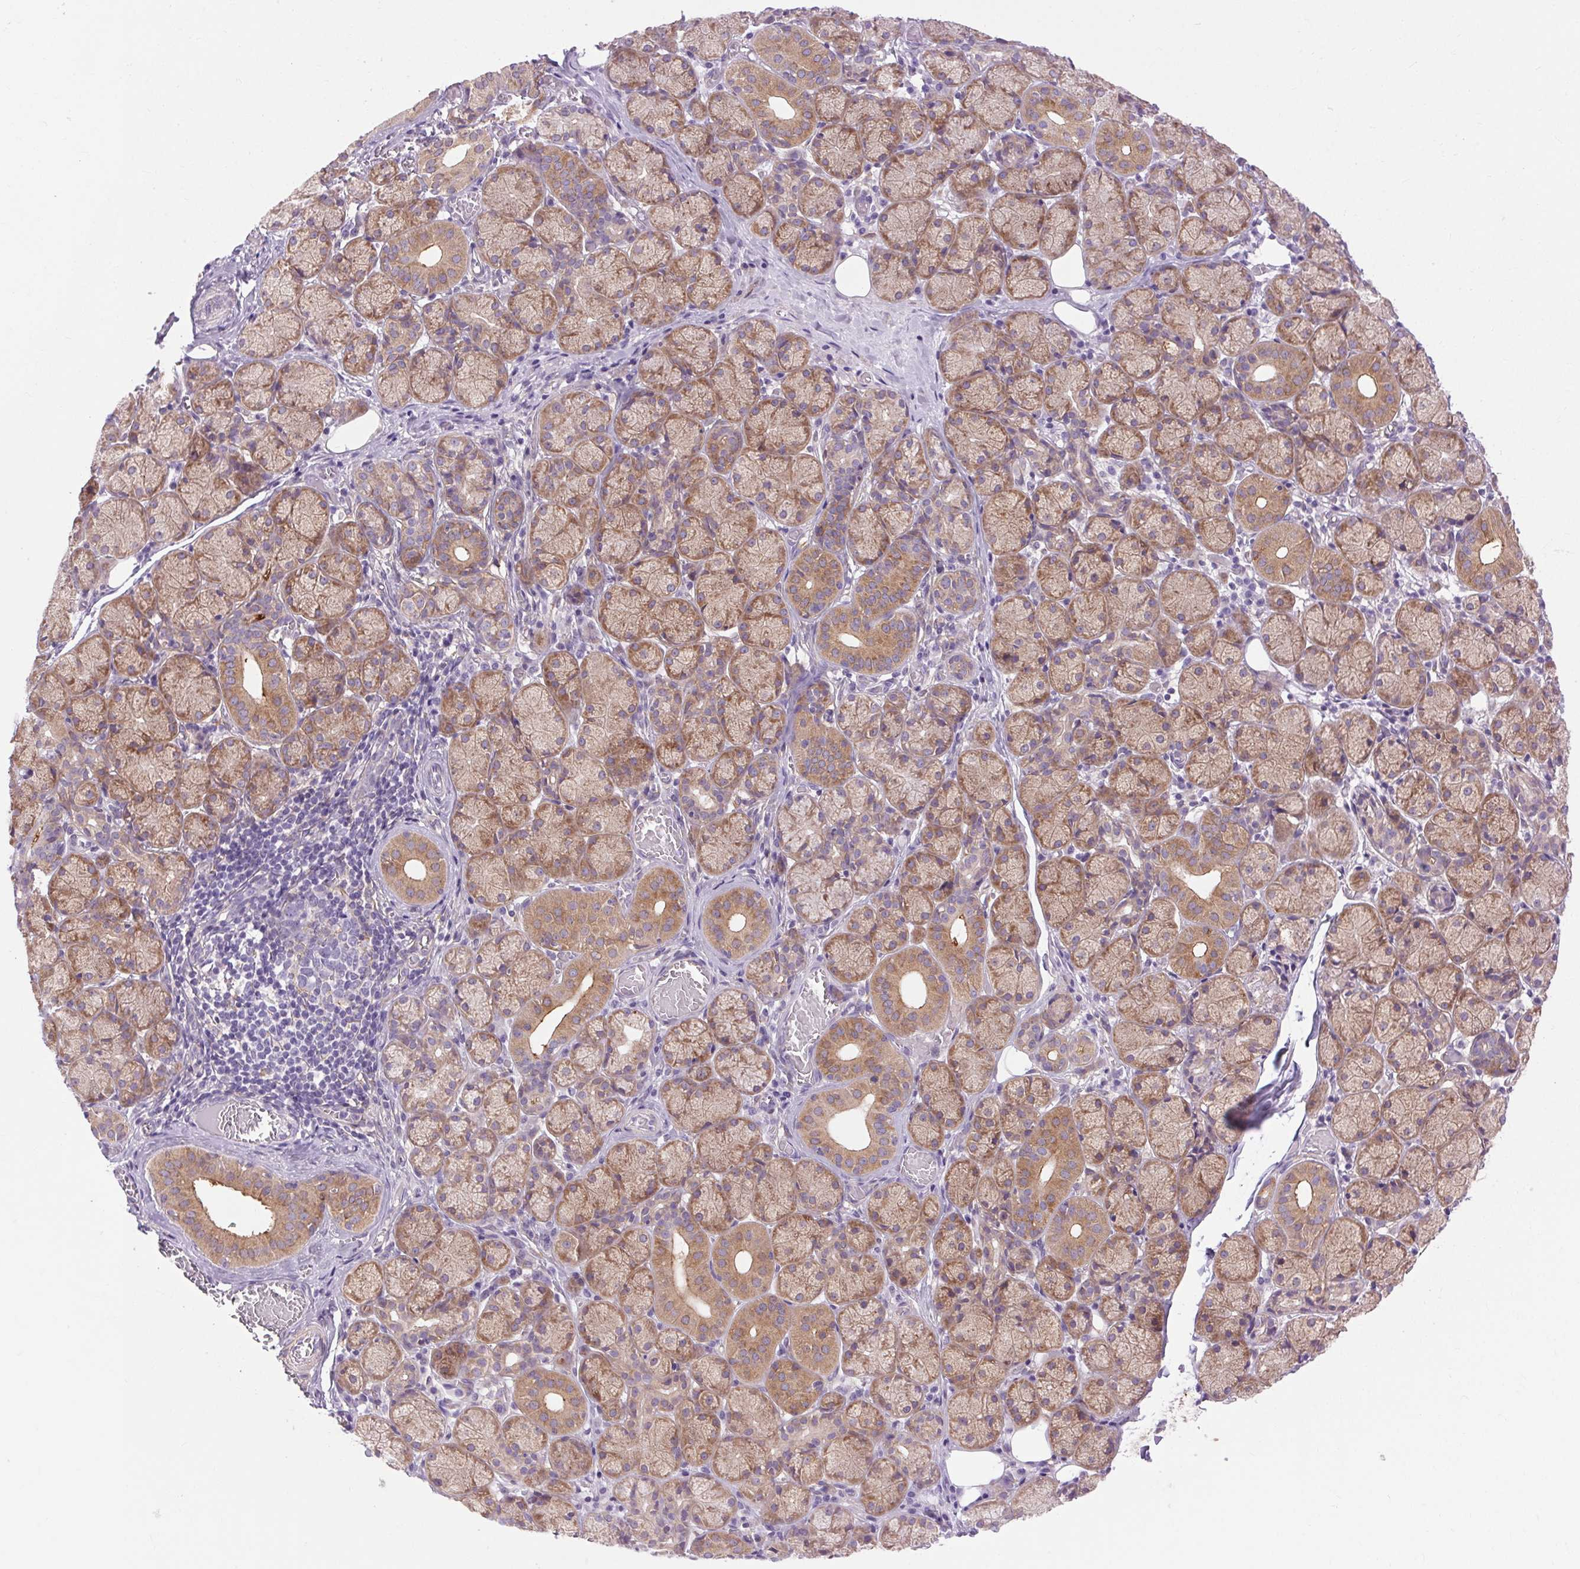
{"staining": {"intensity": "moderate", "quantity": "25%-75%", "location": "cytoplasmic/membranous"}, "tissue": "salivary gland", "cell_type": "Glandular cells", "image_type": "normal", "snomed": [{"axis": "morphology", "description": "Normal tissue, NOS"}, {"axis": "topography", "description": "Salivary gland"}, {"axis": "topography", "description": "Peripheral nerve tissue"}], "caption": "IHC (DAB (3,3'-diaminobenzidine)) staining of normal salivary gland reveals moderate cytoplasmic/membranous protein positivity in approximately 25%-75% of glandular cells.", "gene": "SOWAHC", "patient": {"sex": "female", "age": 24}}